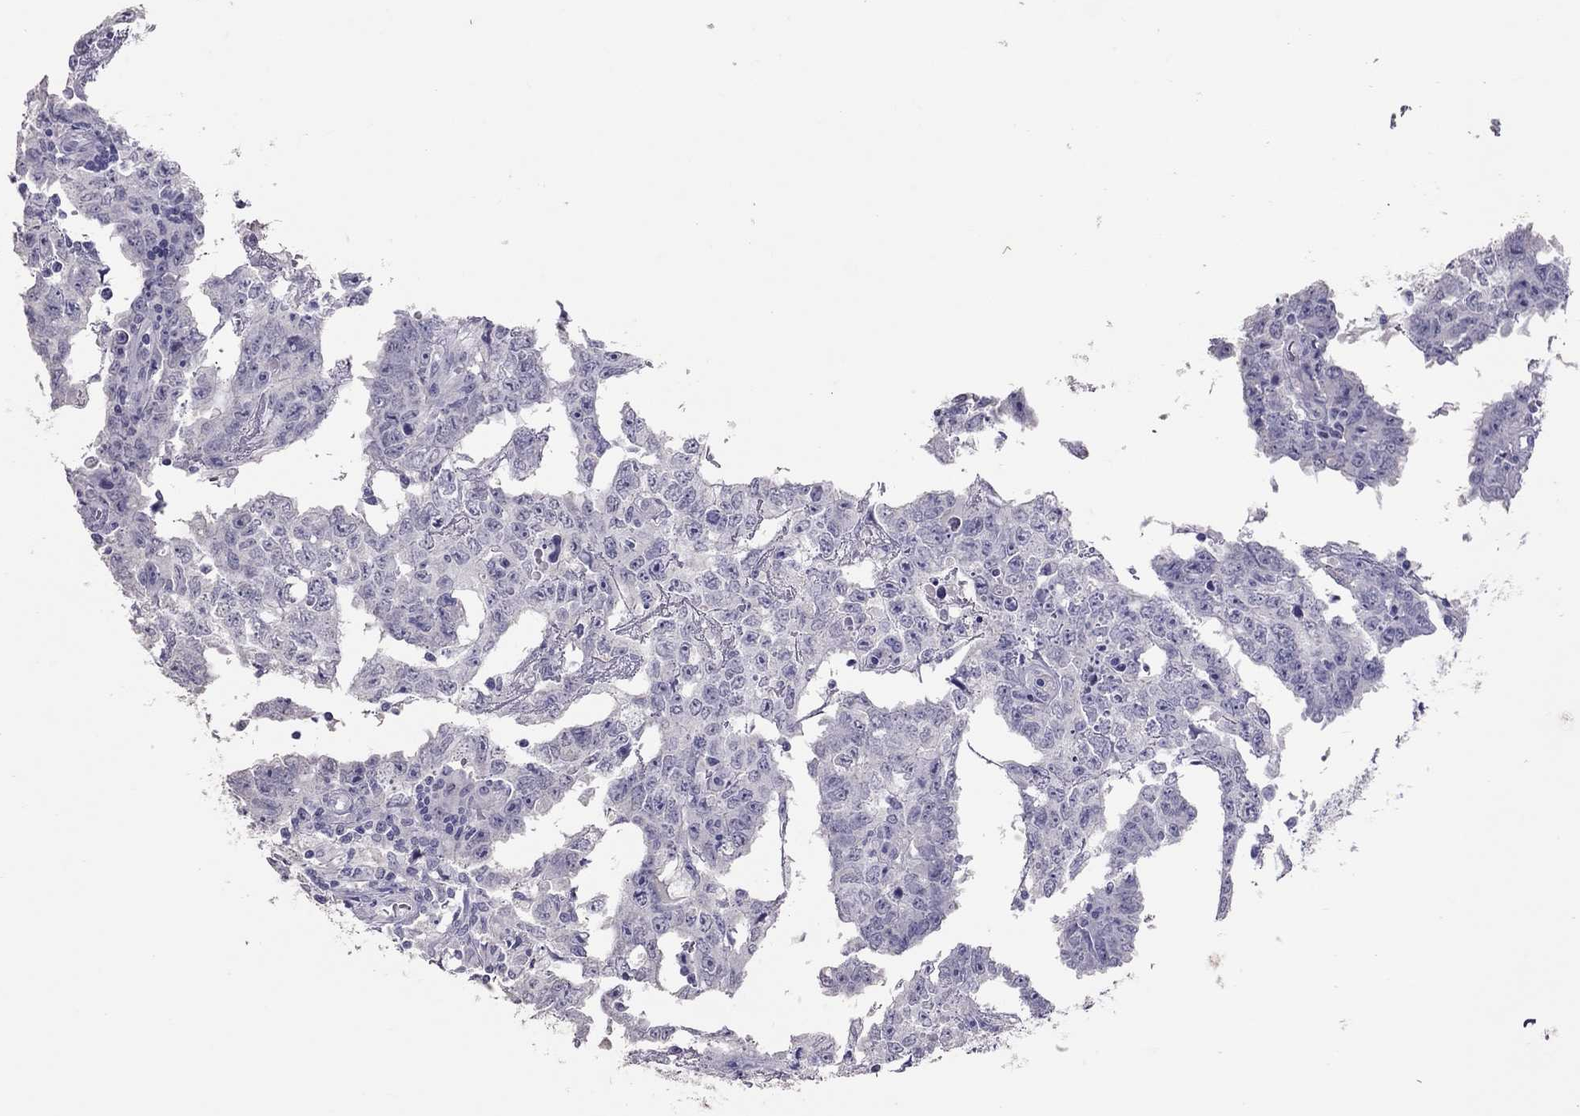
{"staining": {"intensity": "negative", "quantity": "none", "location": "none"}, "tissue": "testis cancer", "cell_type": "Tumor cells", "image_type": "cancer", "snomed": [{"axis": "morphology", "description": "Carcinoma, Embryonal, NOS"}, {"axis": "topography", "description": "Testis"}], "caption": "This is an IHC image of human testis cancer (embryonal carcinoma). There is no positivity in tumor cells.", "gene": "PSMB11", "patient": {"sex": "male", "age": 22}}